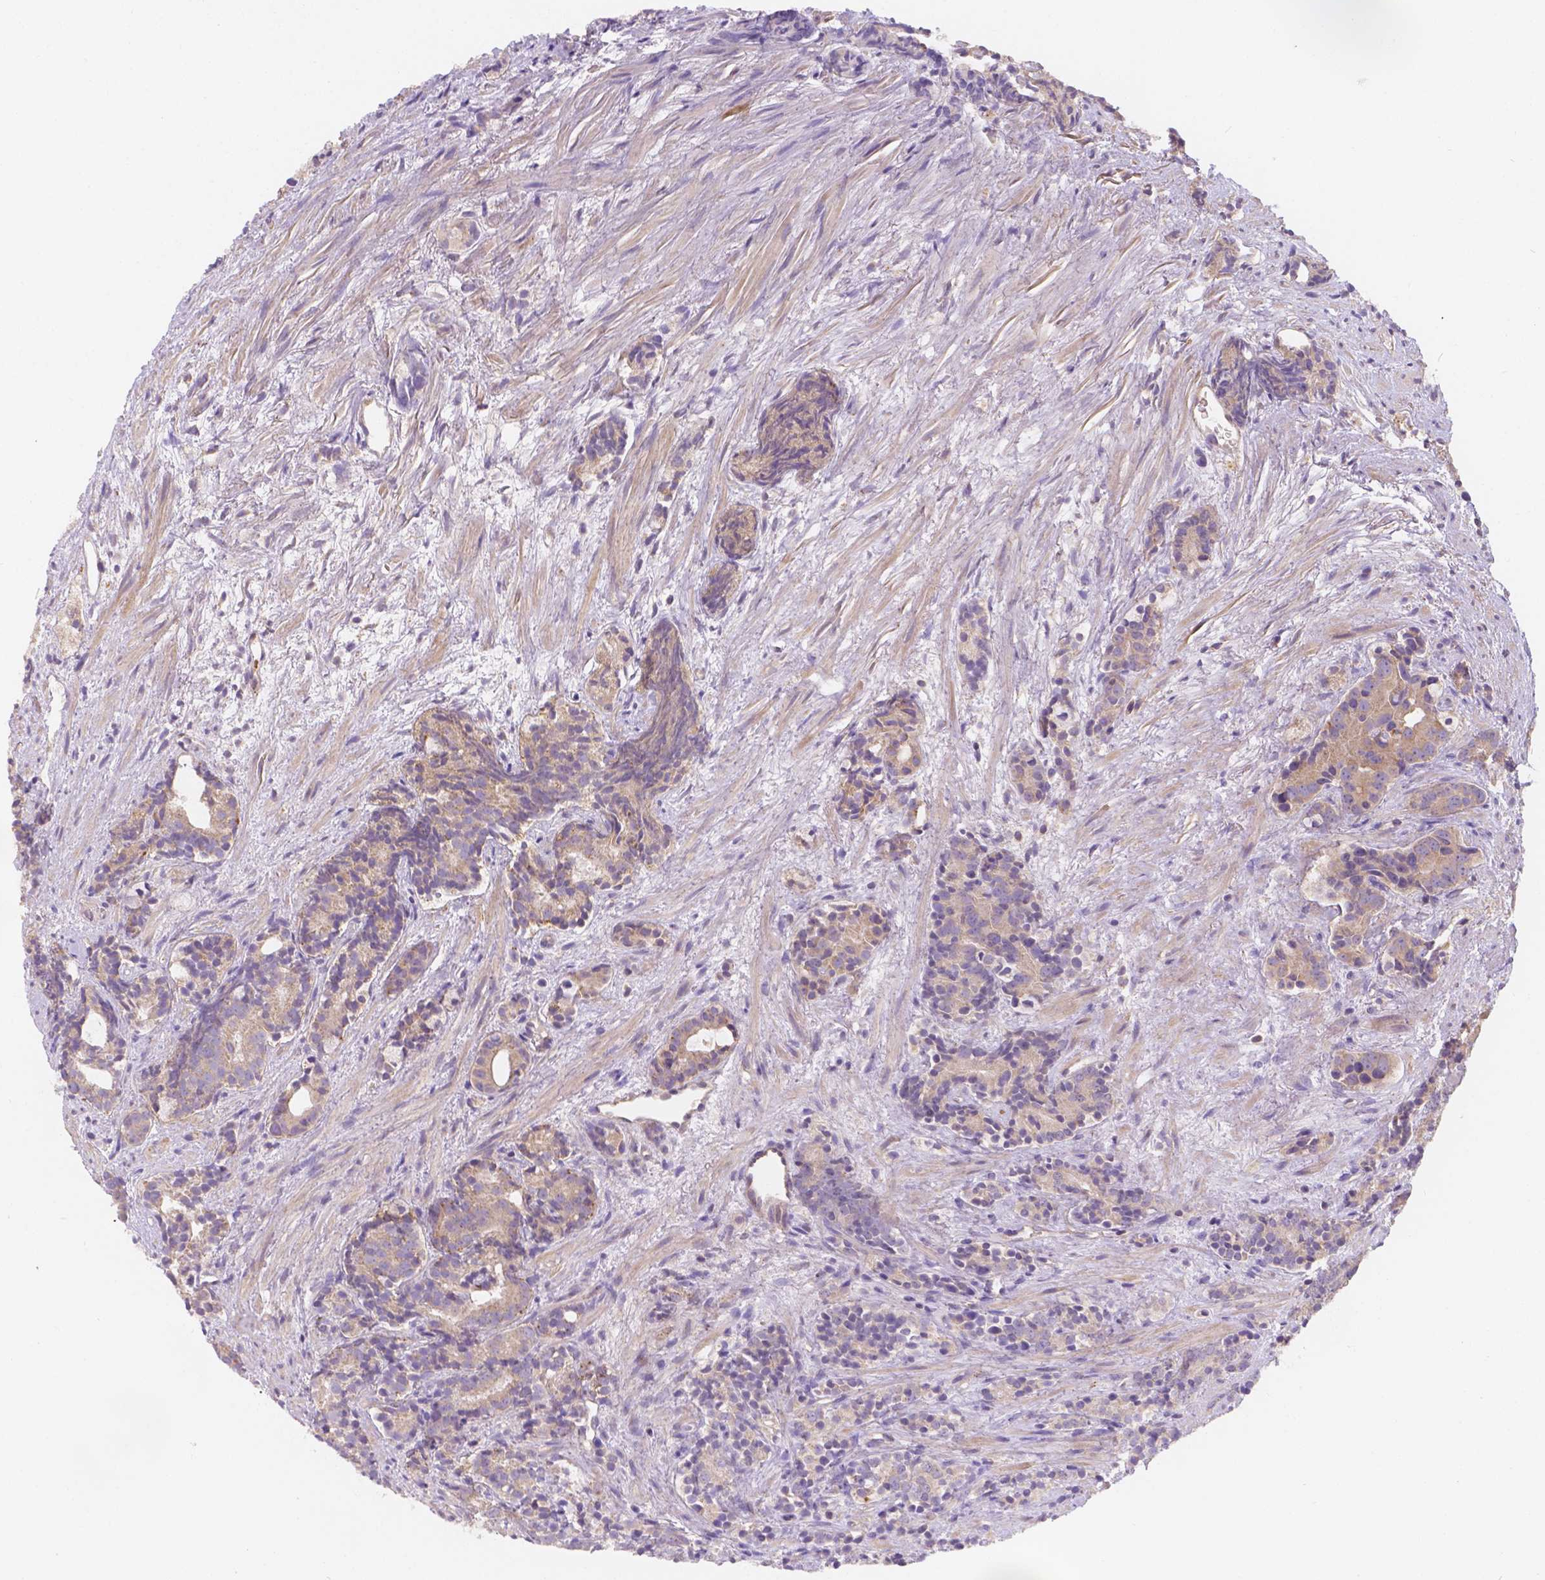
{"staining": {"intensity": "moderate", "quantity": "25%-75%", "location": "cytoplasmic/membranous"}, "tissue": "prostate cancer", "cell_type": "Tumor cells", "image_type": "cancer", "snomed": [{"axis": "morphology", "description": "Adenocarcinoma, High grade"}, {"axis": "topography", "description": "Prostate"}], "caption": "Protein expression analysis of prostate cancer displays moderate cytoplasmic/membranous positivity in about 25%-75% of tumor cells.", "gene": "CDK10", "patient": {"sex": "male", "age": 84}}